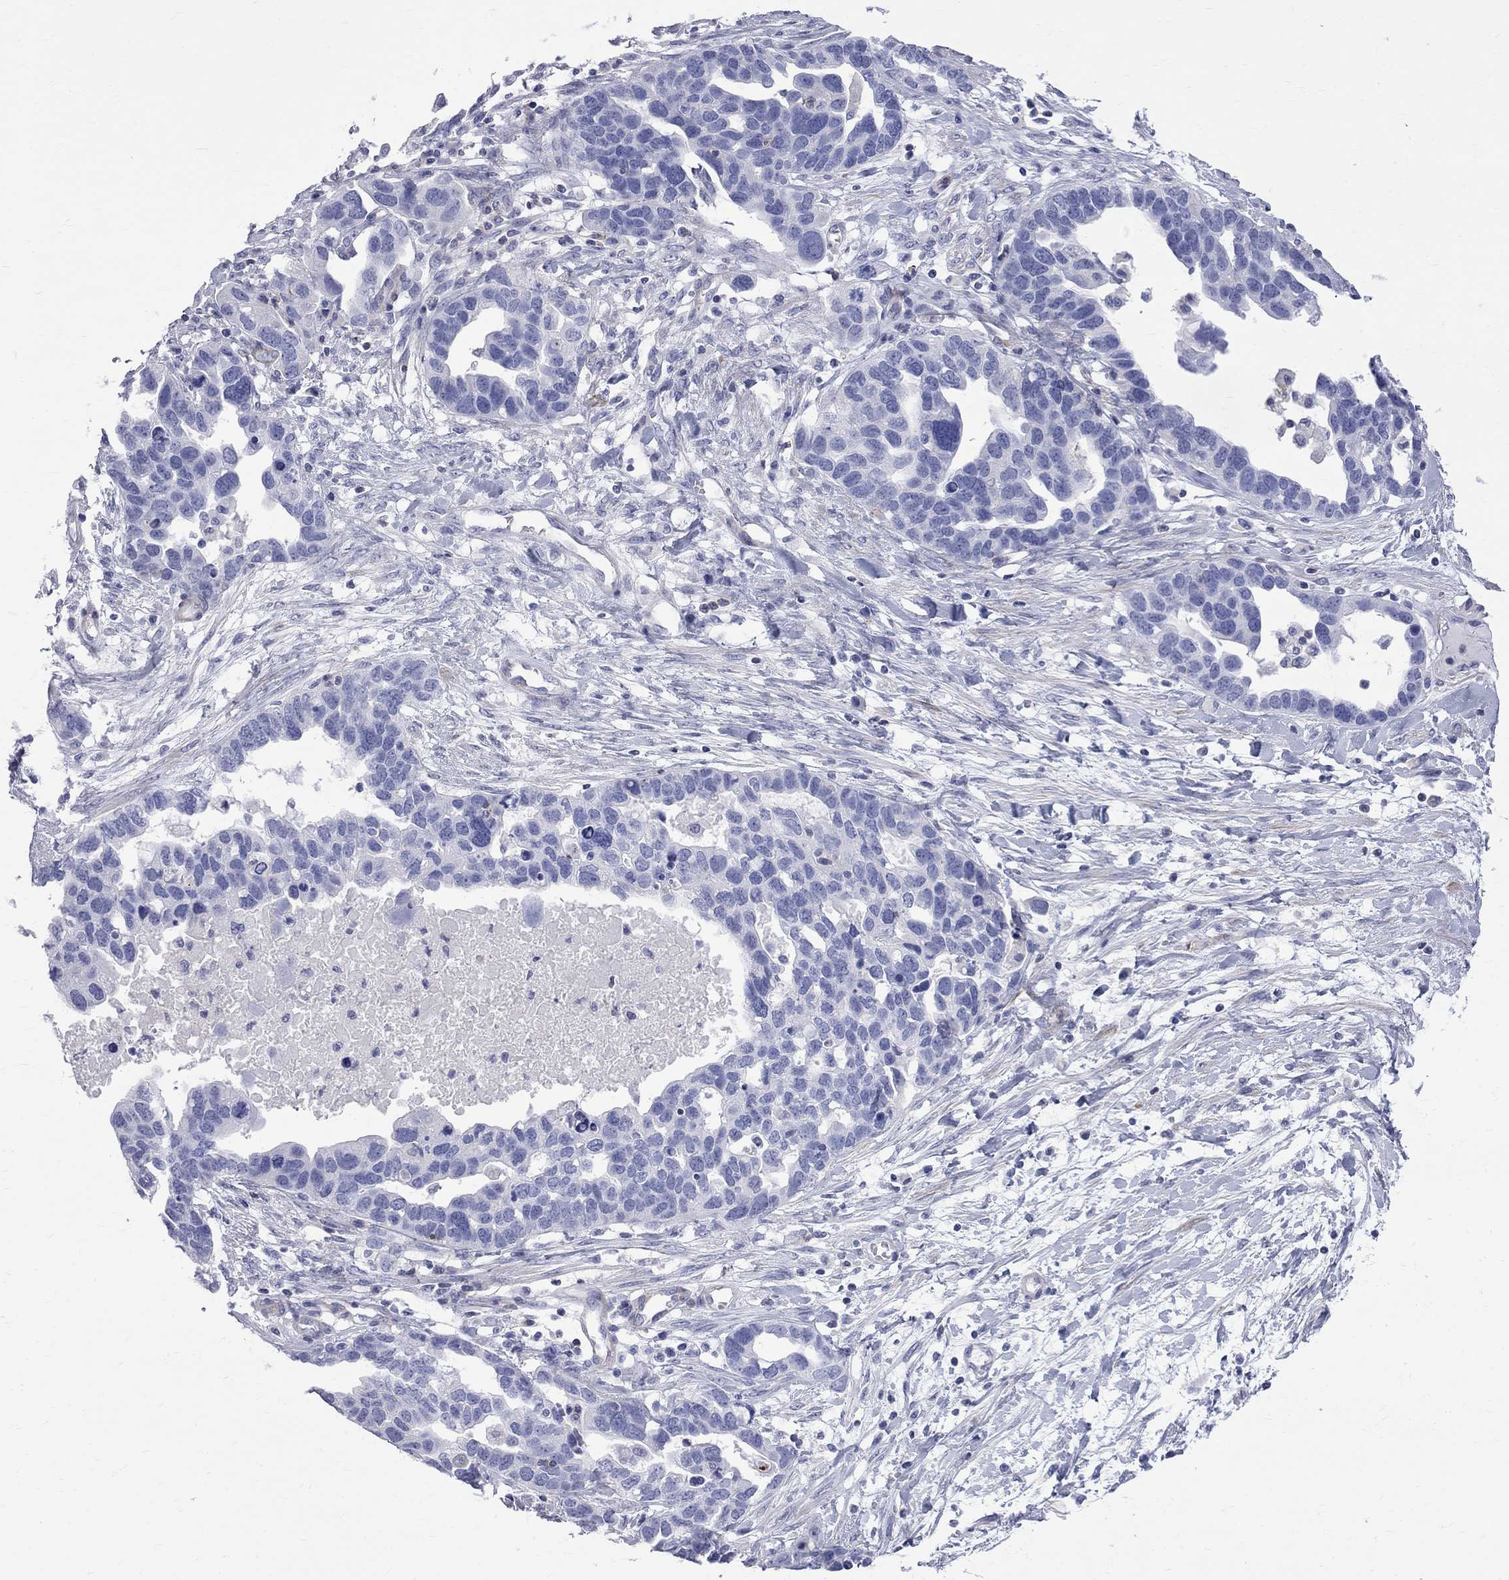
{"staining": {"intensity": "negative", "quantity": "none", "location": "none"}, "tissue": "ovarian cancer", "cell_type": "Tumor cells", "image_type": "cancer", "snomed": [{"axis": "morphology", "description": "Cystadenocarcinoma, serous, NOS"}, {"axis": "topography", "description": "Ovary"}], "caption": "Image shows no significant protein expression in tumor cells of ovarian cancer (serous cystadenocarcinoma). Brightfield microscopy of IHC stained with DAB (3,3'-diaminobenzidine) (brown) and hematoxylin (blue), captured at high magnification.", "gene": "S100A3", "patient": {"sex": "female", "age": 54}}